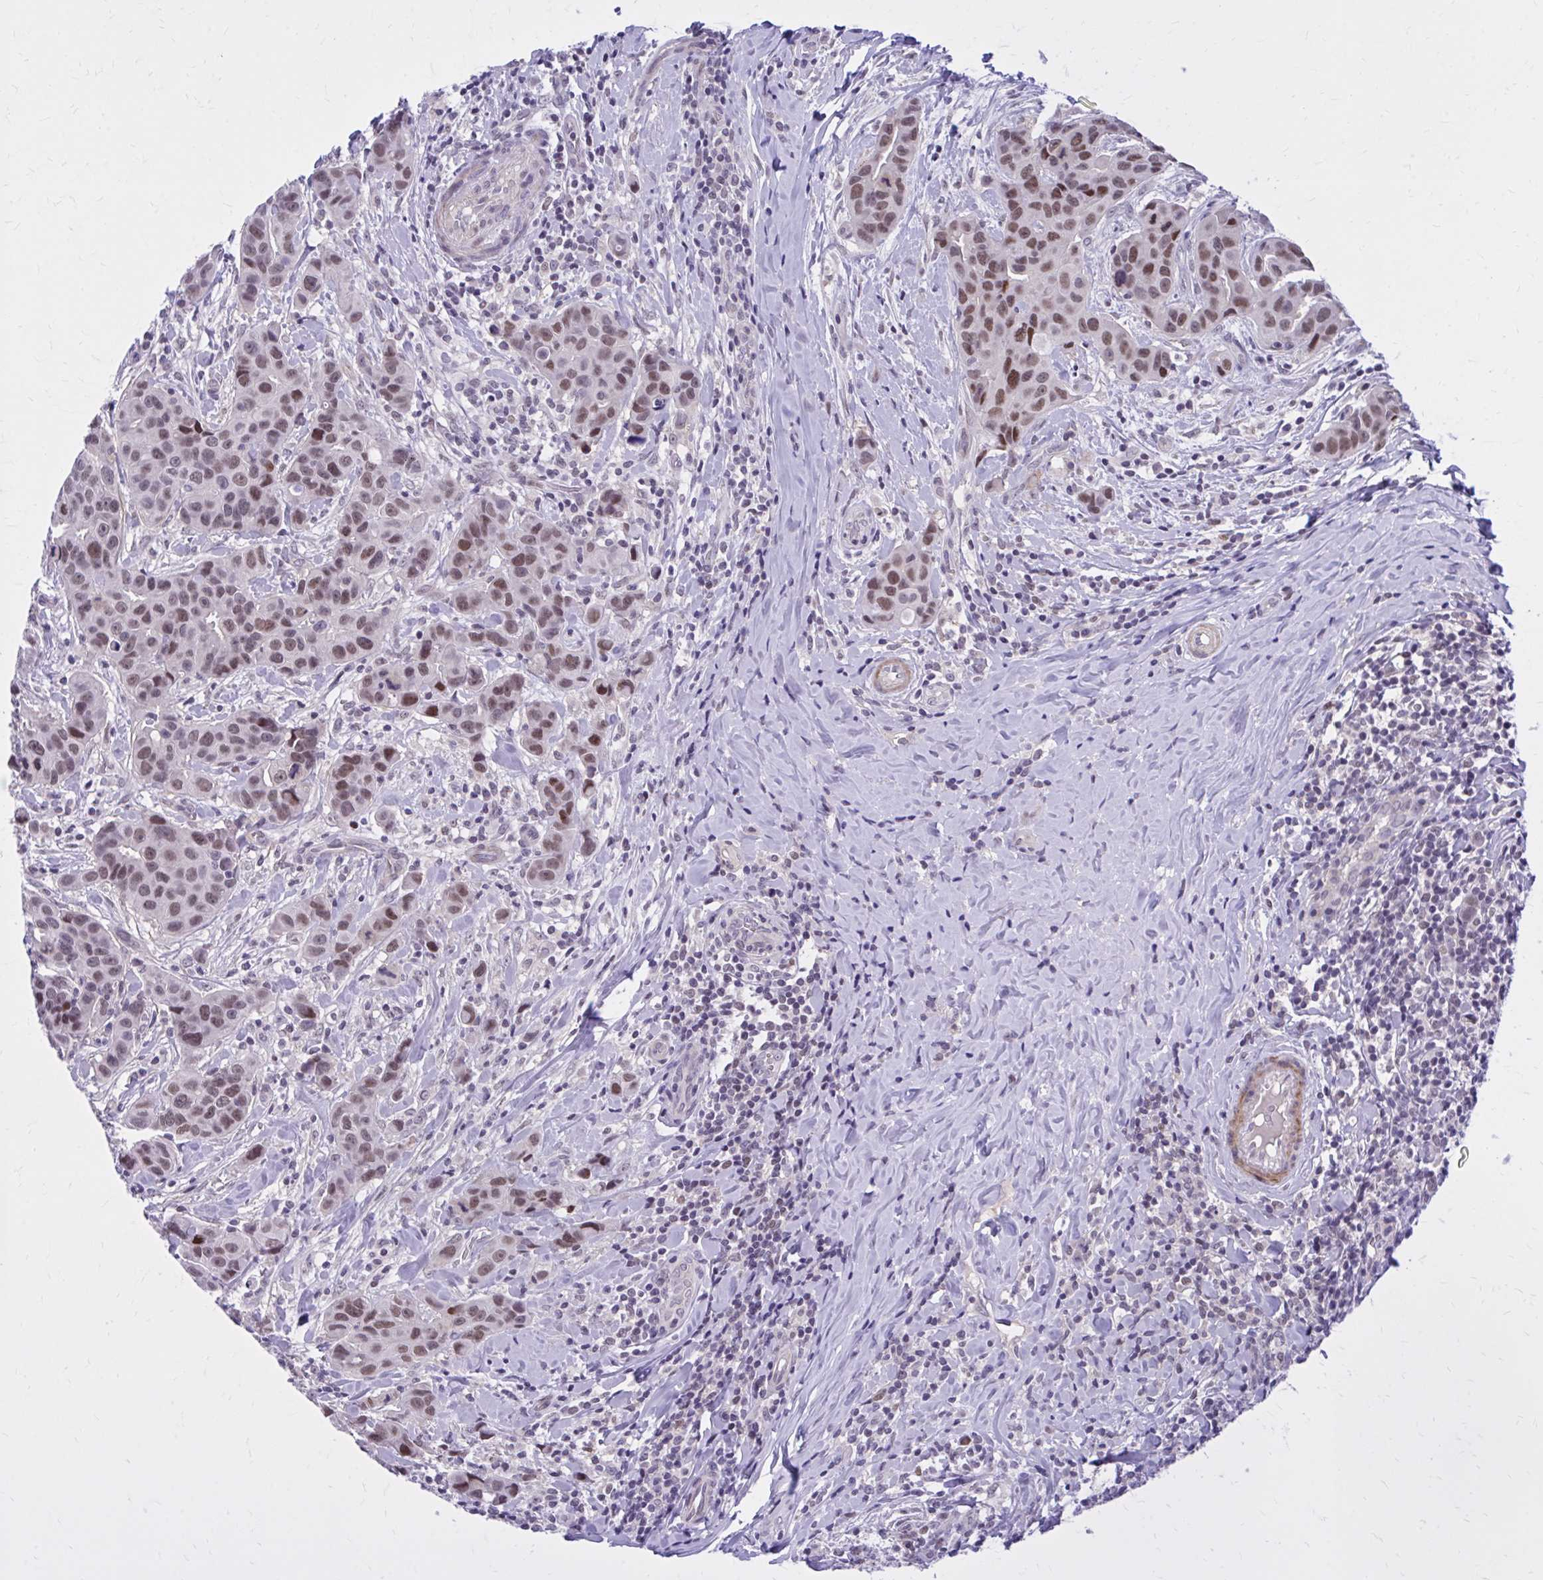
{"staining": {"intensity": "moderate", "quantity": ">75%", "location": "nuclear"}, "tissue": "breast cancer", "cell_type": "Tumor cells", "image_type": "cancer", "snomed": [{"axis": "morphology", "description": "Duct carcinoma"}, {"axis": "topography", "description": "Breast"}], "caption": "This histopathology image shows immunohistochemistry staining of human intraductal carcinoma (breast), with medium moderate nuclear staining in about >75% of tumor cells.", "gene": "ZBTB25", "patient": {"sex": "female", "age": 24}}